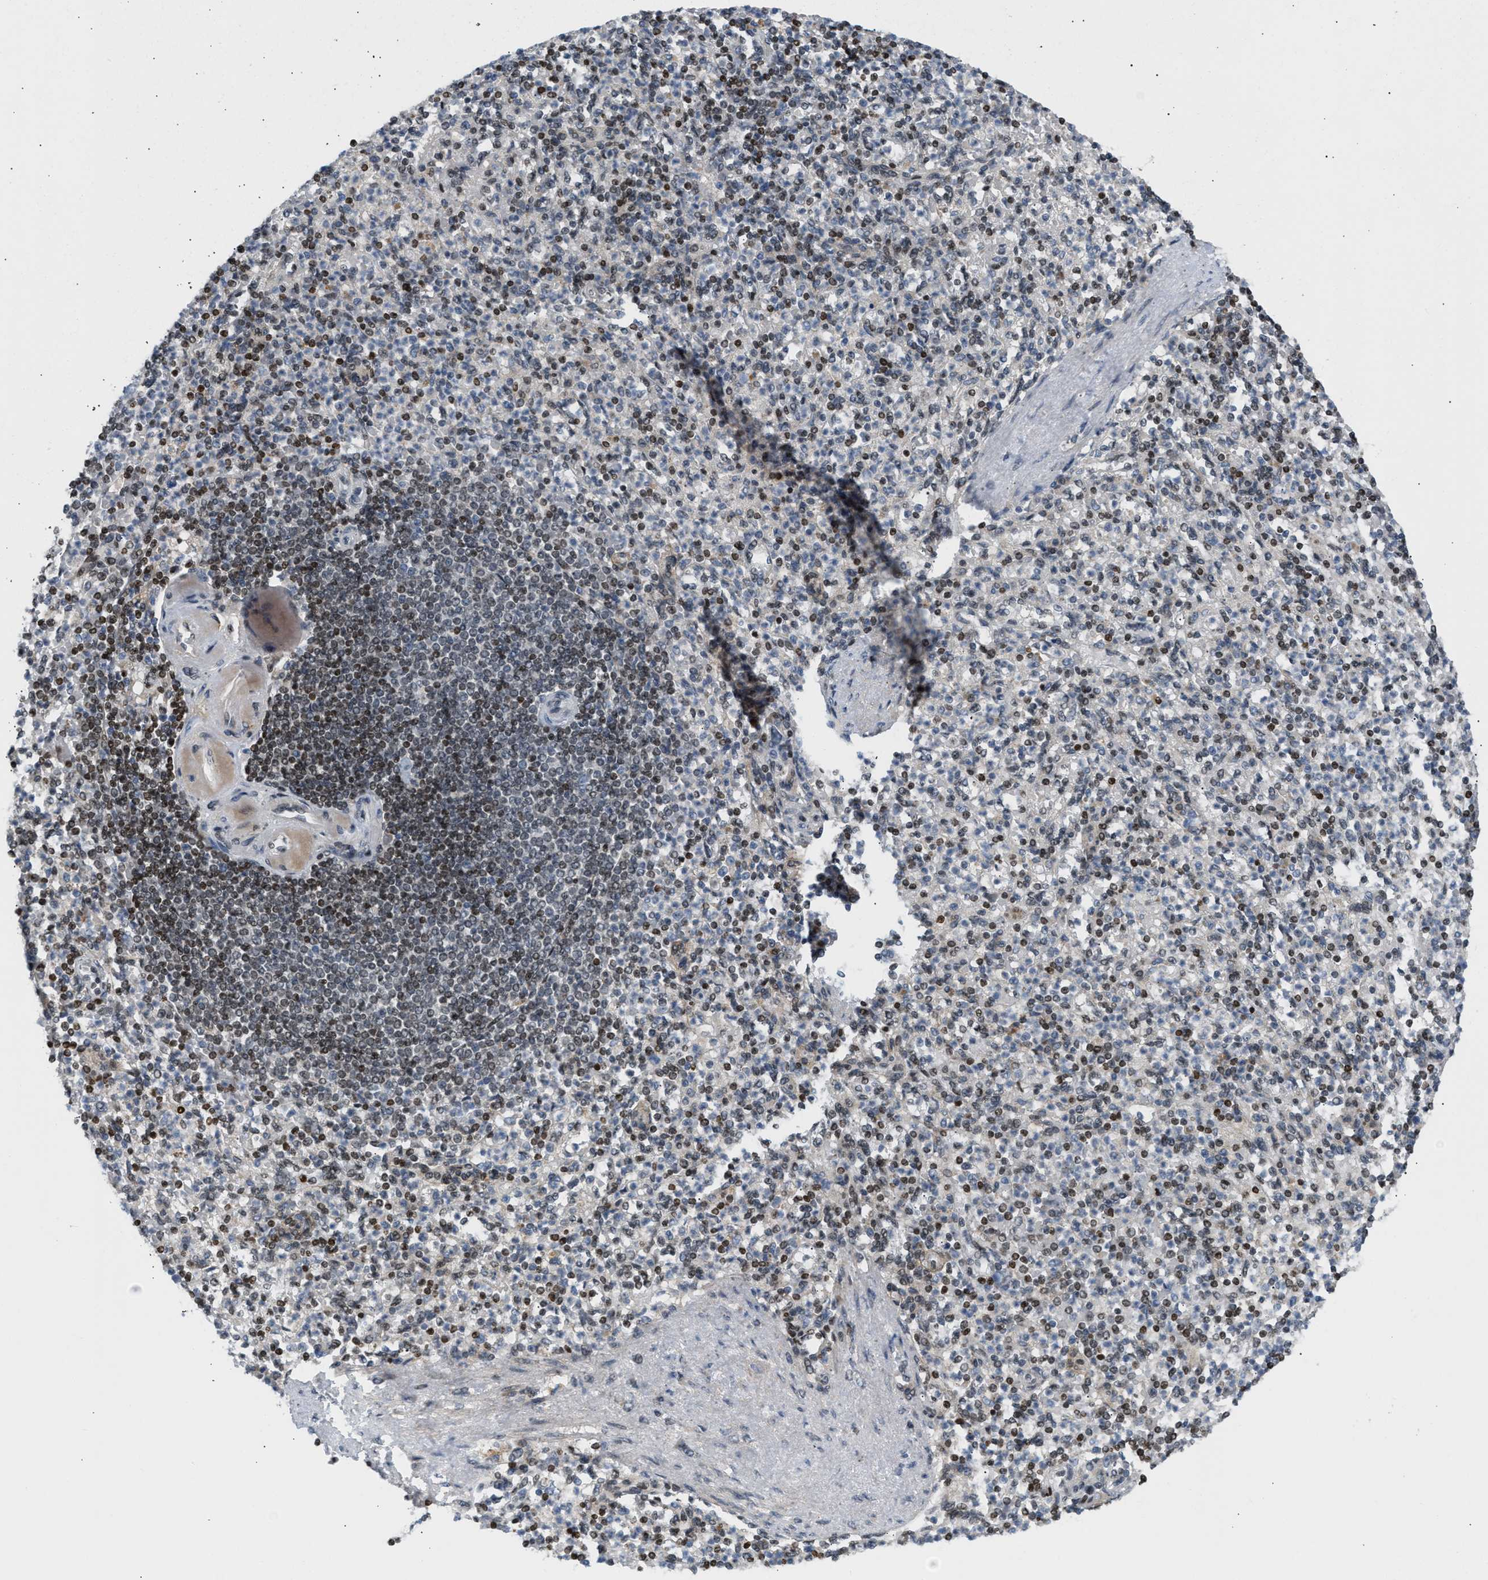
{"staining": {"intensity": "moderate", "quantity": "25%-75%", "location": "nuclear"}, "tissue": "spleen", "cell_type": "Cells in red pulp", "image_type": "normal", "snomed": [{"axis": "morphology", "description": "Normal tissue, NOS"}, {"axis": "topography", "description": "Spleen"}], "caption": "A high-resolution photomicrograph shows immunohistochemistry (IHC) staining of unremarkable spleen, which displays moderate nuclear expression in about 25%-75% of cells in red pulp. (DAB IHC with brightfield microscopy, high magnification).", "gene": "NPS", "patient": {"sex": "female", "age": 74}}